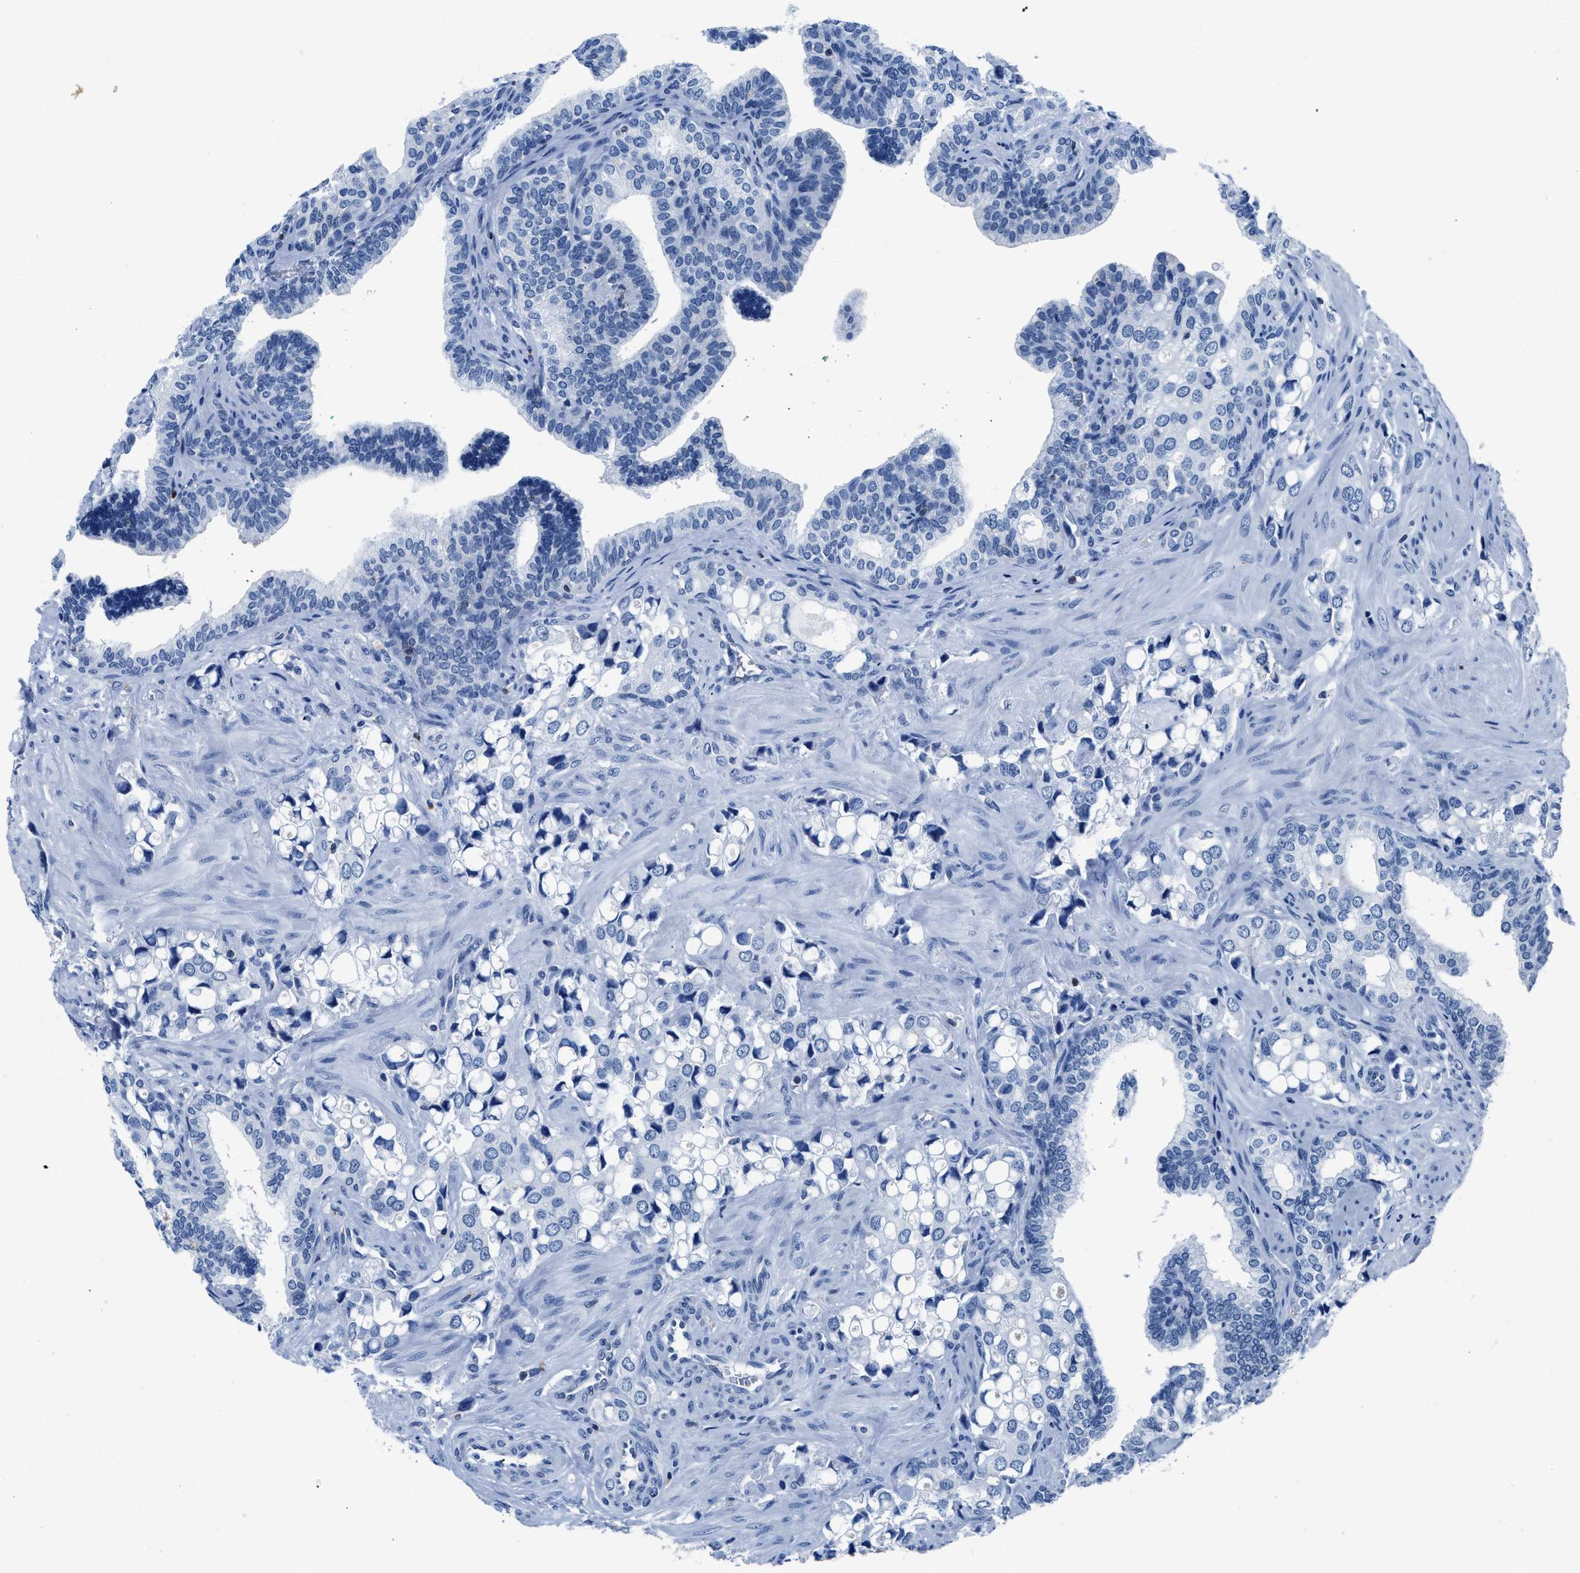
{"staining": {"intensity": "negative", "quantity": "none", "location": "none"}, "tissue": "prostate cancer", "cell_type": "Tumor cells", "image_type": "cancer", "snomed": [{"axis": "morphology", "description": "Adenocarcinoma, High grade"}, {"axis": "topography", "description": "Prostate"}], "caption": "Prostate cancer (adenocarcinoma (high-grade)) stained for a protein using immunohistochemistry (IHC) shows no positivity tumor cells.", "gene": "NFATC2", "patient": {"sex": "male", "age": 52}}